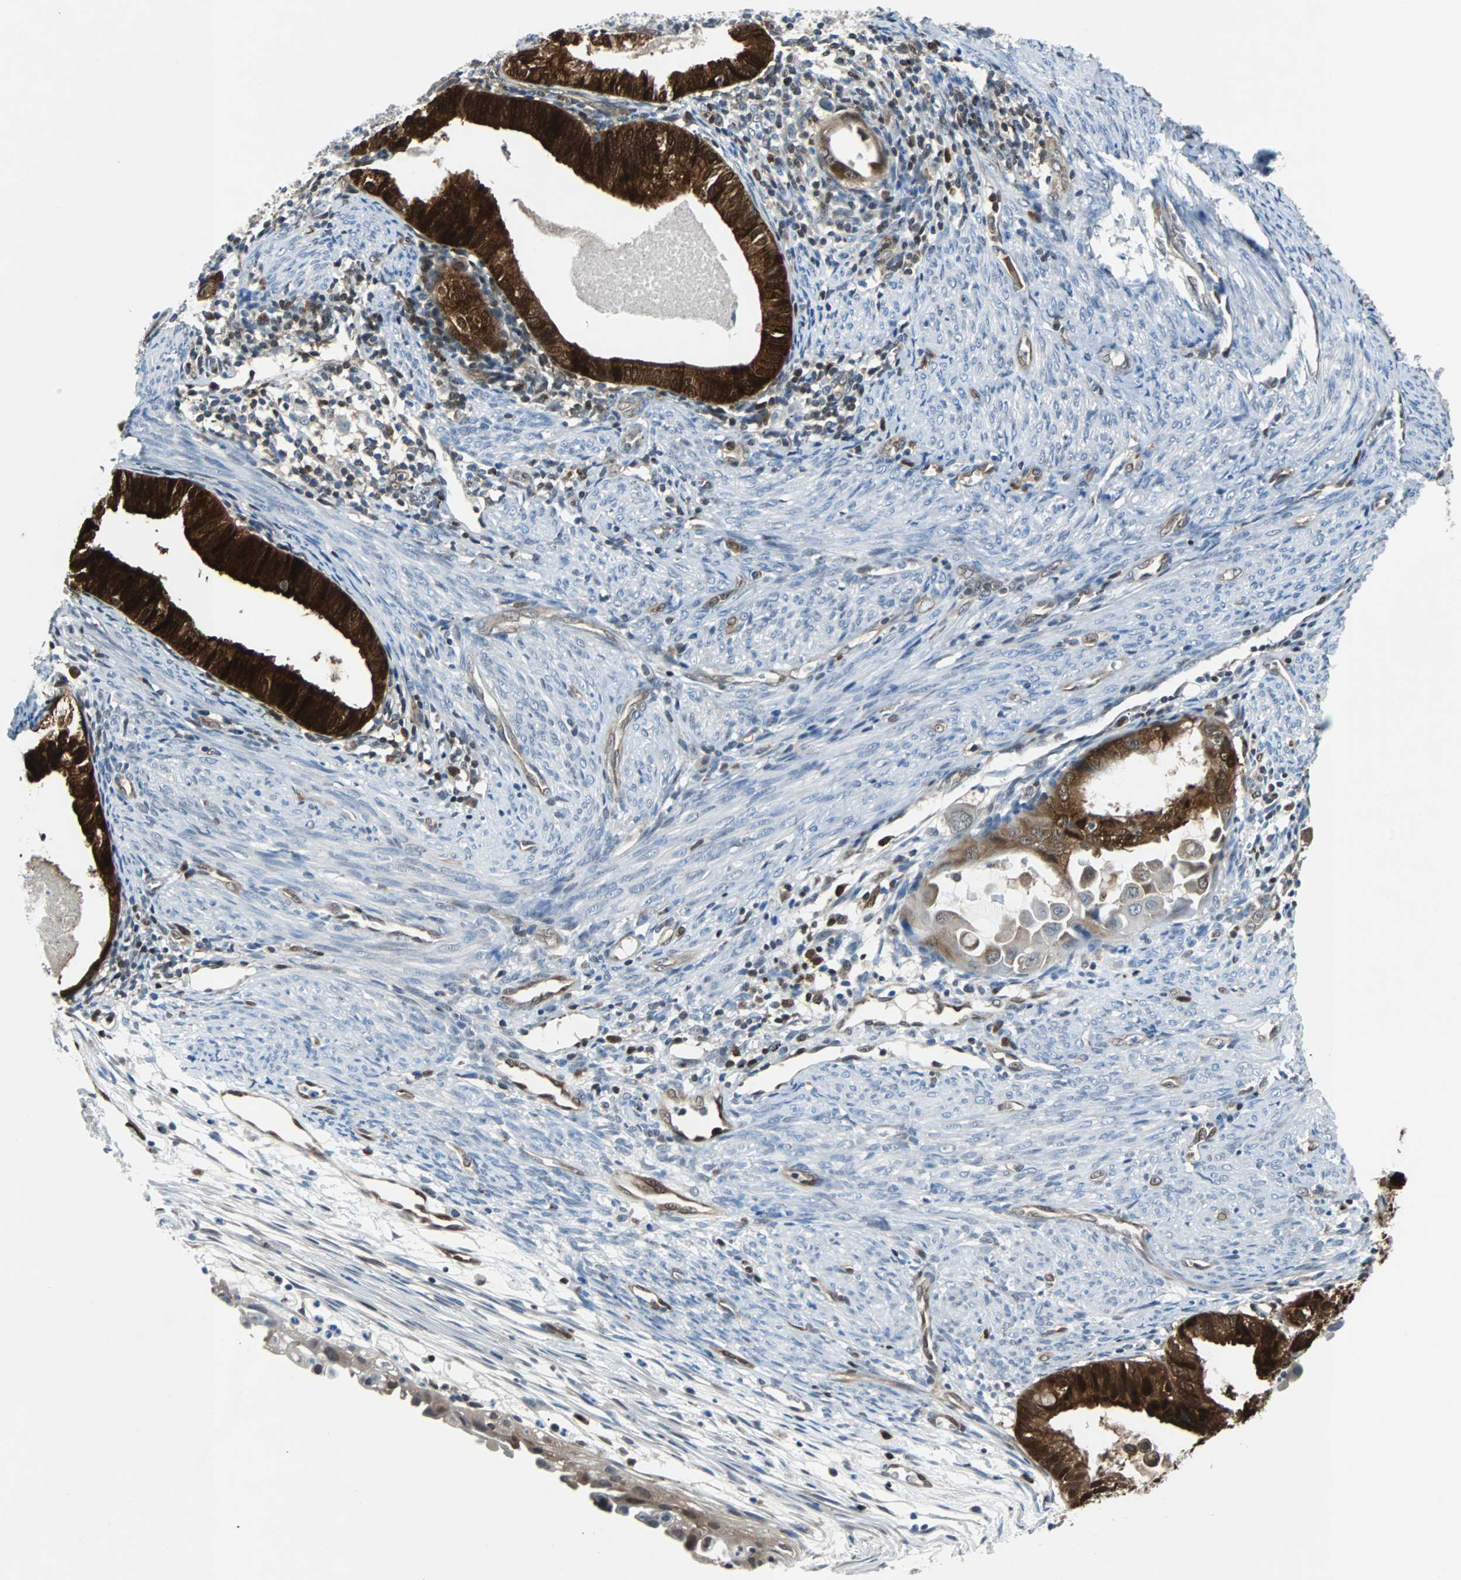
{"staining": {"intensity": "strong", "quantity": ">75%", "location": "cytoplasmic/membranous,nuclear"}, "tissue": "cervical cancer", "cell_type": "Tumor cells", "image_type": "cancer", "snomed": [{"axis": "morphology", "description": "Normal tissue, NOS"}, {"axis": "morphology", "description": "Adenocarcinoma, NOS"}, {"axis": "topography", "description": "Cervix"}, {"axis": "topography", "description": "Endometrium"}], "caption": "A brown stain labels strong cytoplasmic/membranous and nuclear expression of a protein in adenocarcinoma (cervical) tumor cells.", "gene": "MAP2K6", "patient": {"sex": "female", "age": 86}}